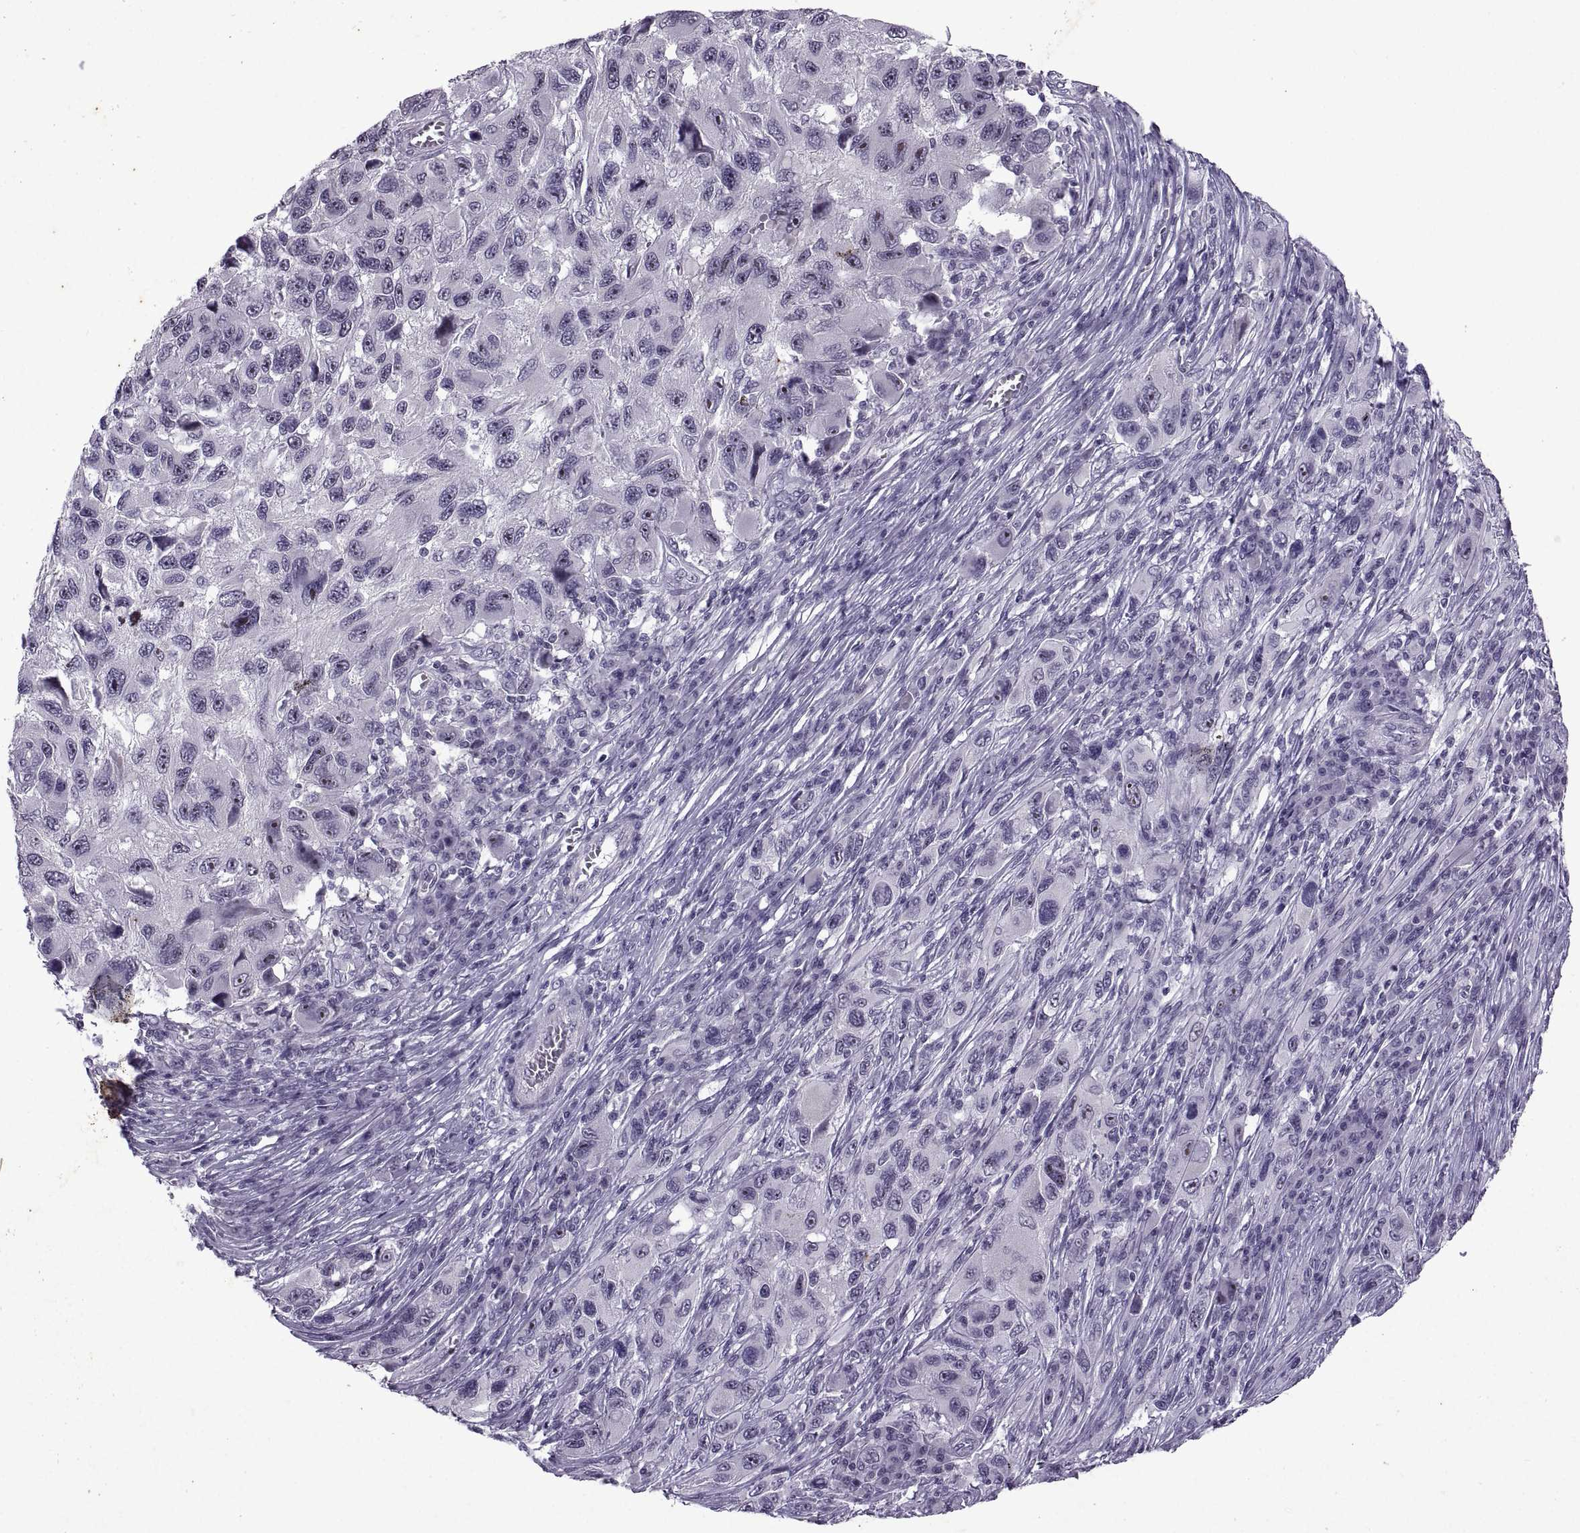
{"staining": {"intensity": "moderate", "quantity": "<25%", "location": "nuclear"}, "tissue": "melanoma", "cell_type": "Tumor cells", "image_type": "cancer", "snomed": [{"axis": "morphology", "description": "Malignant melanoma, NOS"}, {"axis": "topography", "description": "Skin"}], "caption": "Malignant melanoma tissue demonstrates moderate nuclear positivity in about <25% of tumor cells, visualized by immunohistochemistry.", "gene": "SINHCAF", "patient": {"sex": "male", "age": 53}}